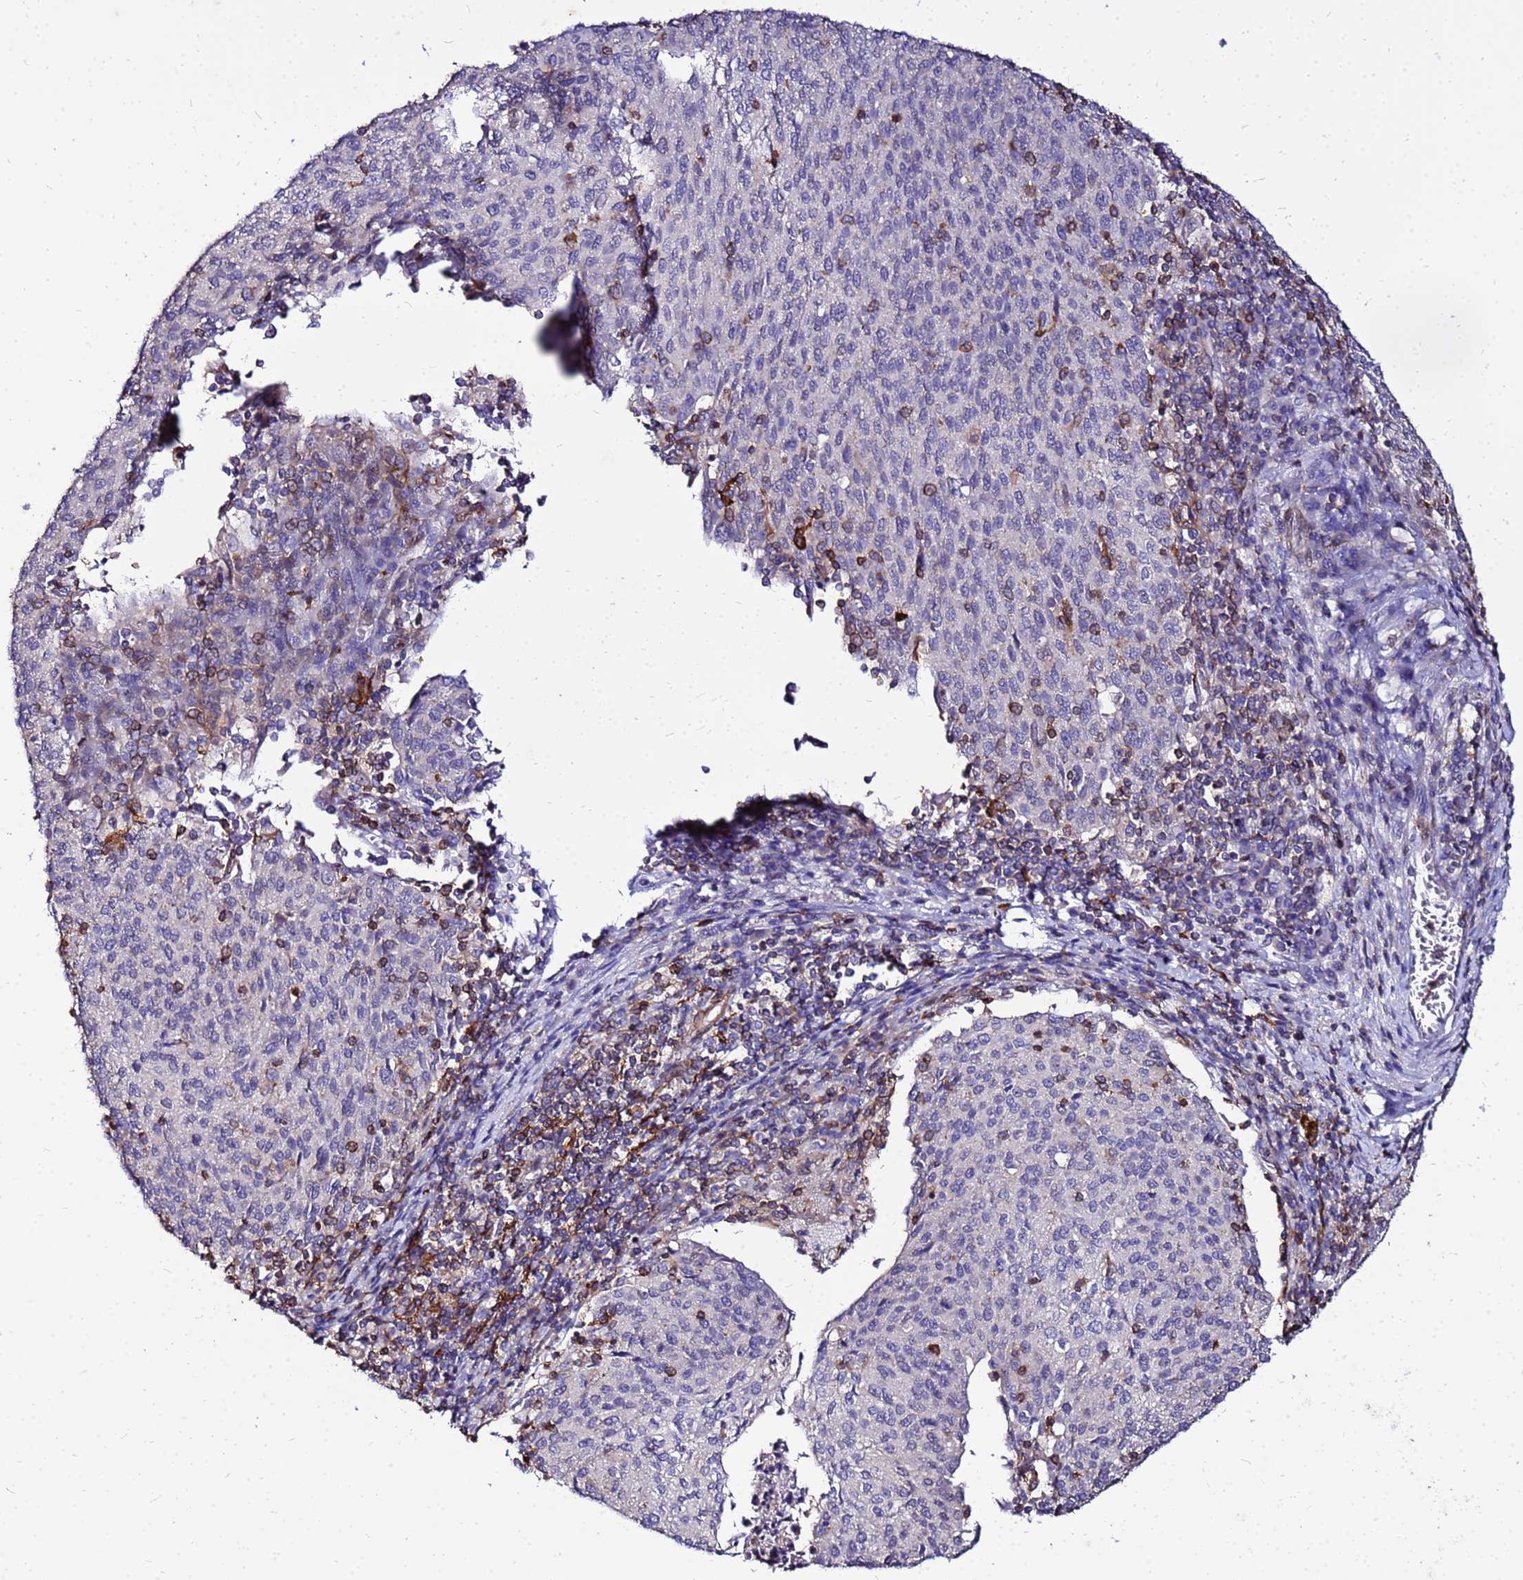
{"staining": {"intensity": "negative", "quantity": "none", "location": "none"}, "tissue": "cervical cancer", "cell_type": "Tumor cells", "image_type": "cancer", "snomed": [{"axis": "morphology", "description": "Squamous cell carcinoma, NOS"}, {"axis": "topography", "description": "Cervix"}], "caption": "Micrograph shows no significant protein staining in tumor cells of cervical squamous cell carcinoma.", "gene": "DBNDD2", "patient": {"sex": "female", "age": 46}}